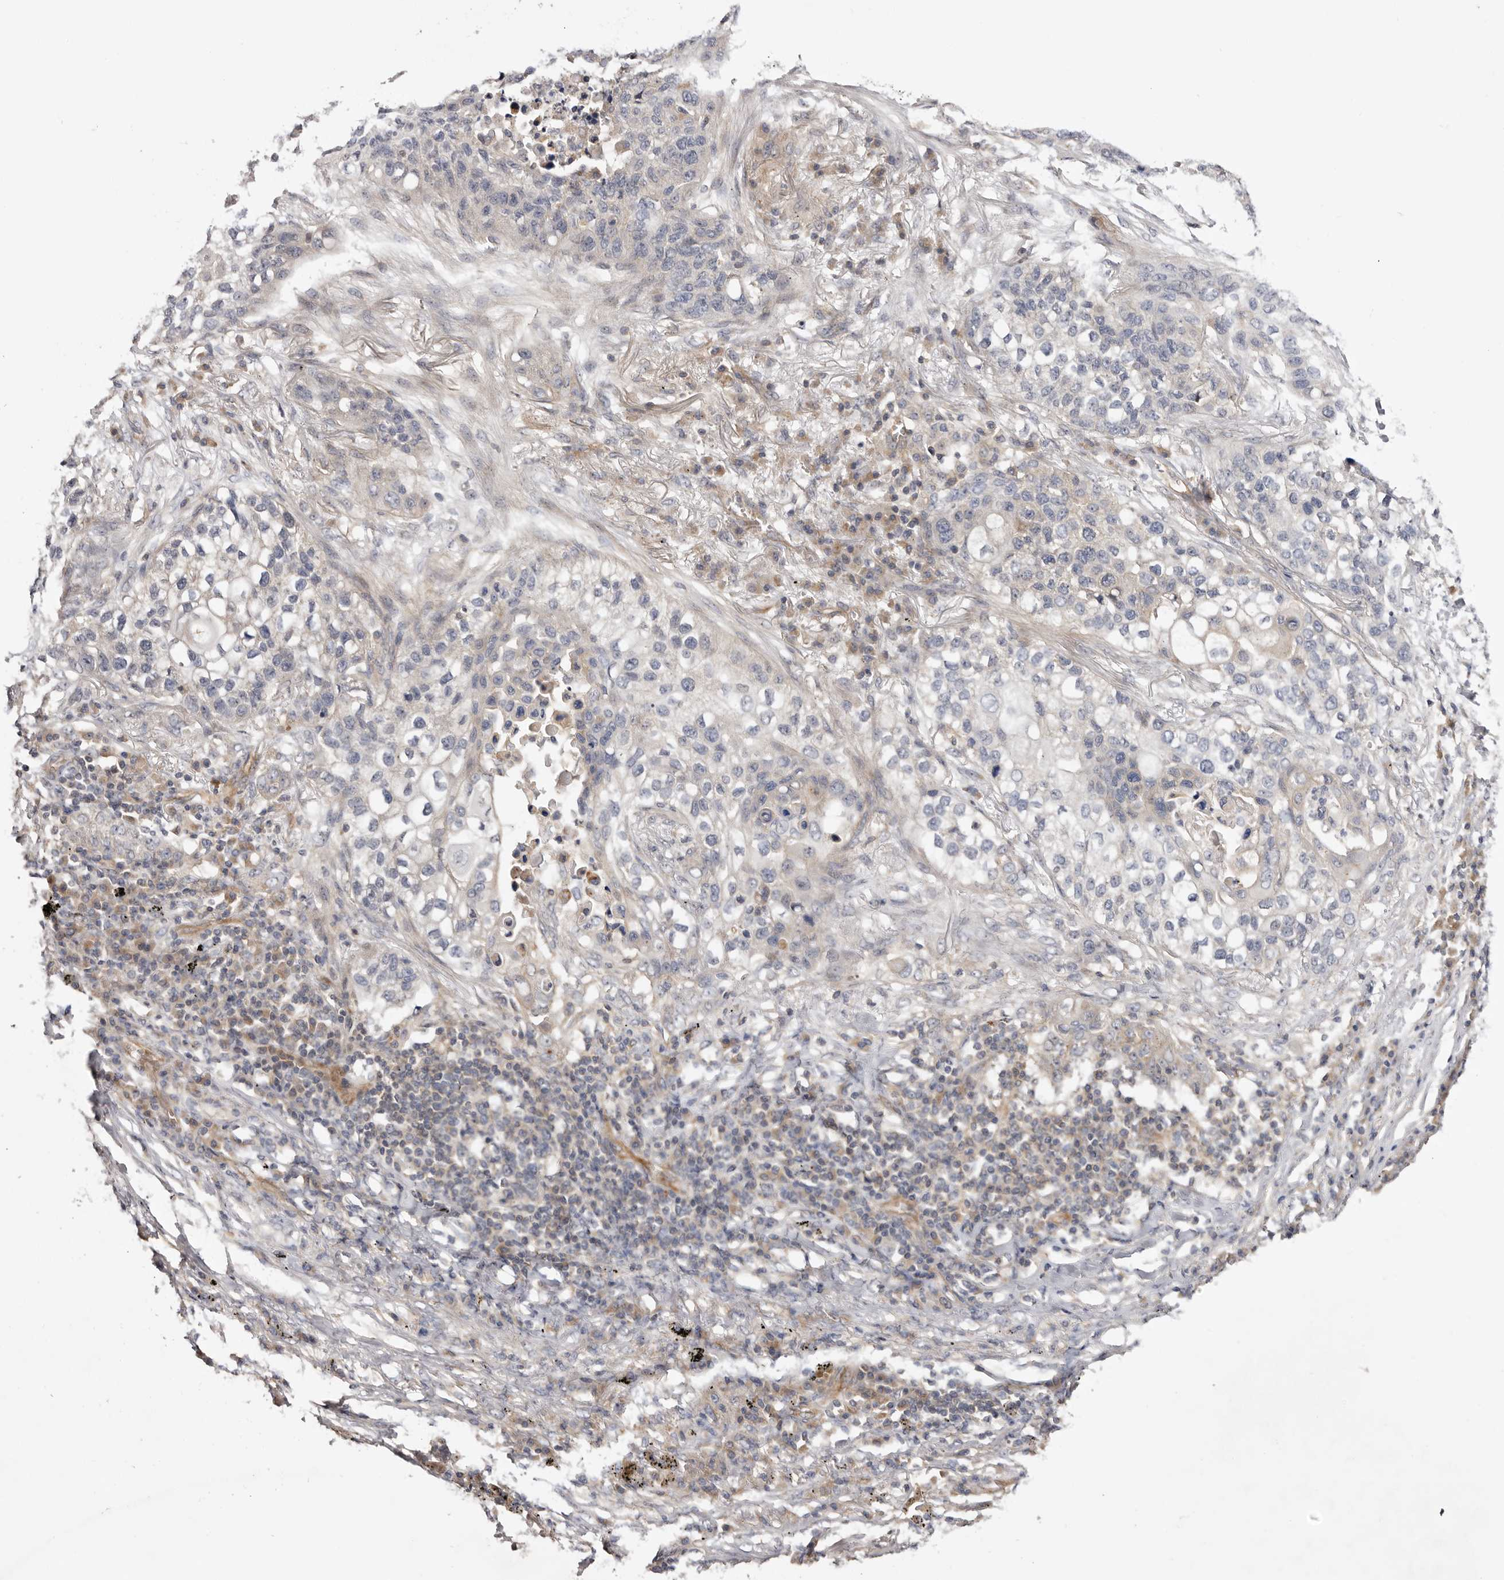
{"staining": {"intensity": "negative", "quantity": "none", "location": "none"}, "tissue": "lung cancer", "cell_type": "Tumor cells", "image_type": "cancer", "snomed": [{"axis": "morphology", "description": "Squamous cell carcinoma, NOS"}, {"axis": "topography", "description": "Lung"}], "caption": "Immunohistochemical staining of lung cancer demonstrates no significant staining in tumor cells.", "gene": "PANK4", "patient": {"sex": "female", "age": 63}}